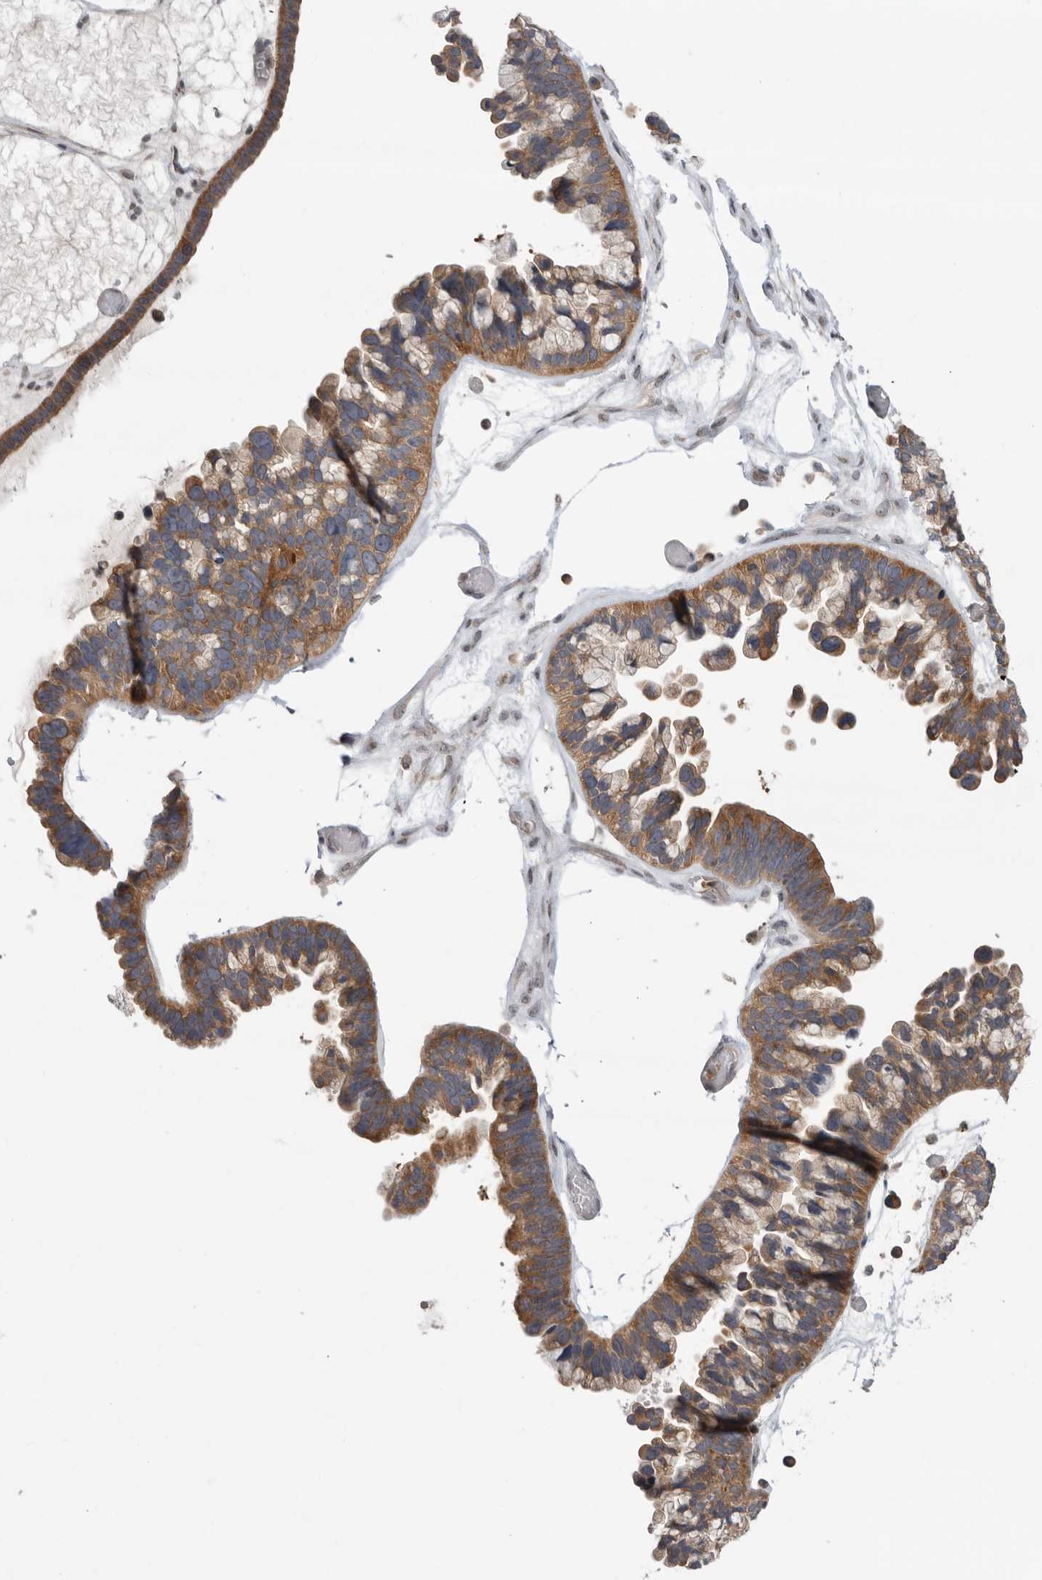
{"staining": {"intensity": "moderate", "quantity": ">75%", "location": "cytoplasmic/membranous"}, "tissue": "ovarian cancer", "cell_type": "Tumor cells", "image_type": "cancer", "snomed": [{"axis": "morphology", "description": "Cystadenocarcinoma, serous, NOS"}, {"axis": "topography", "description": "Ovary"}], "caption": "Immunohistochemical staining of ovarian cancer (serous cystadenocarcinoma) shows medium levels of moderate cytoplasmic/membranous staining in about >75% of tumor cells.", "gene": "KLK5", "patient": {"sex": "female", "age": 56}}